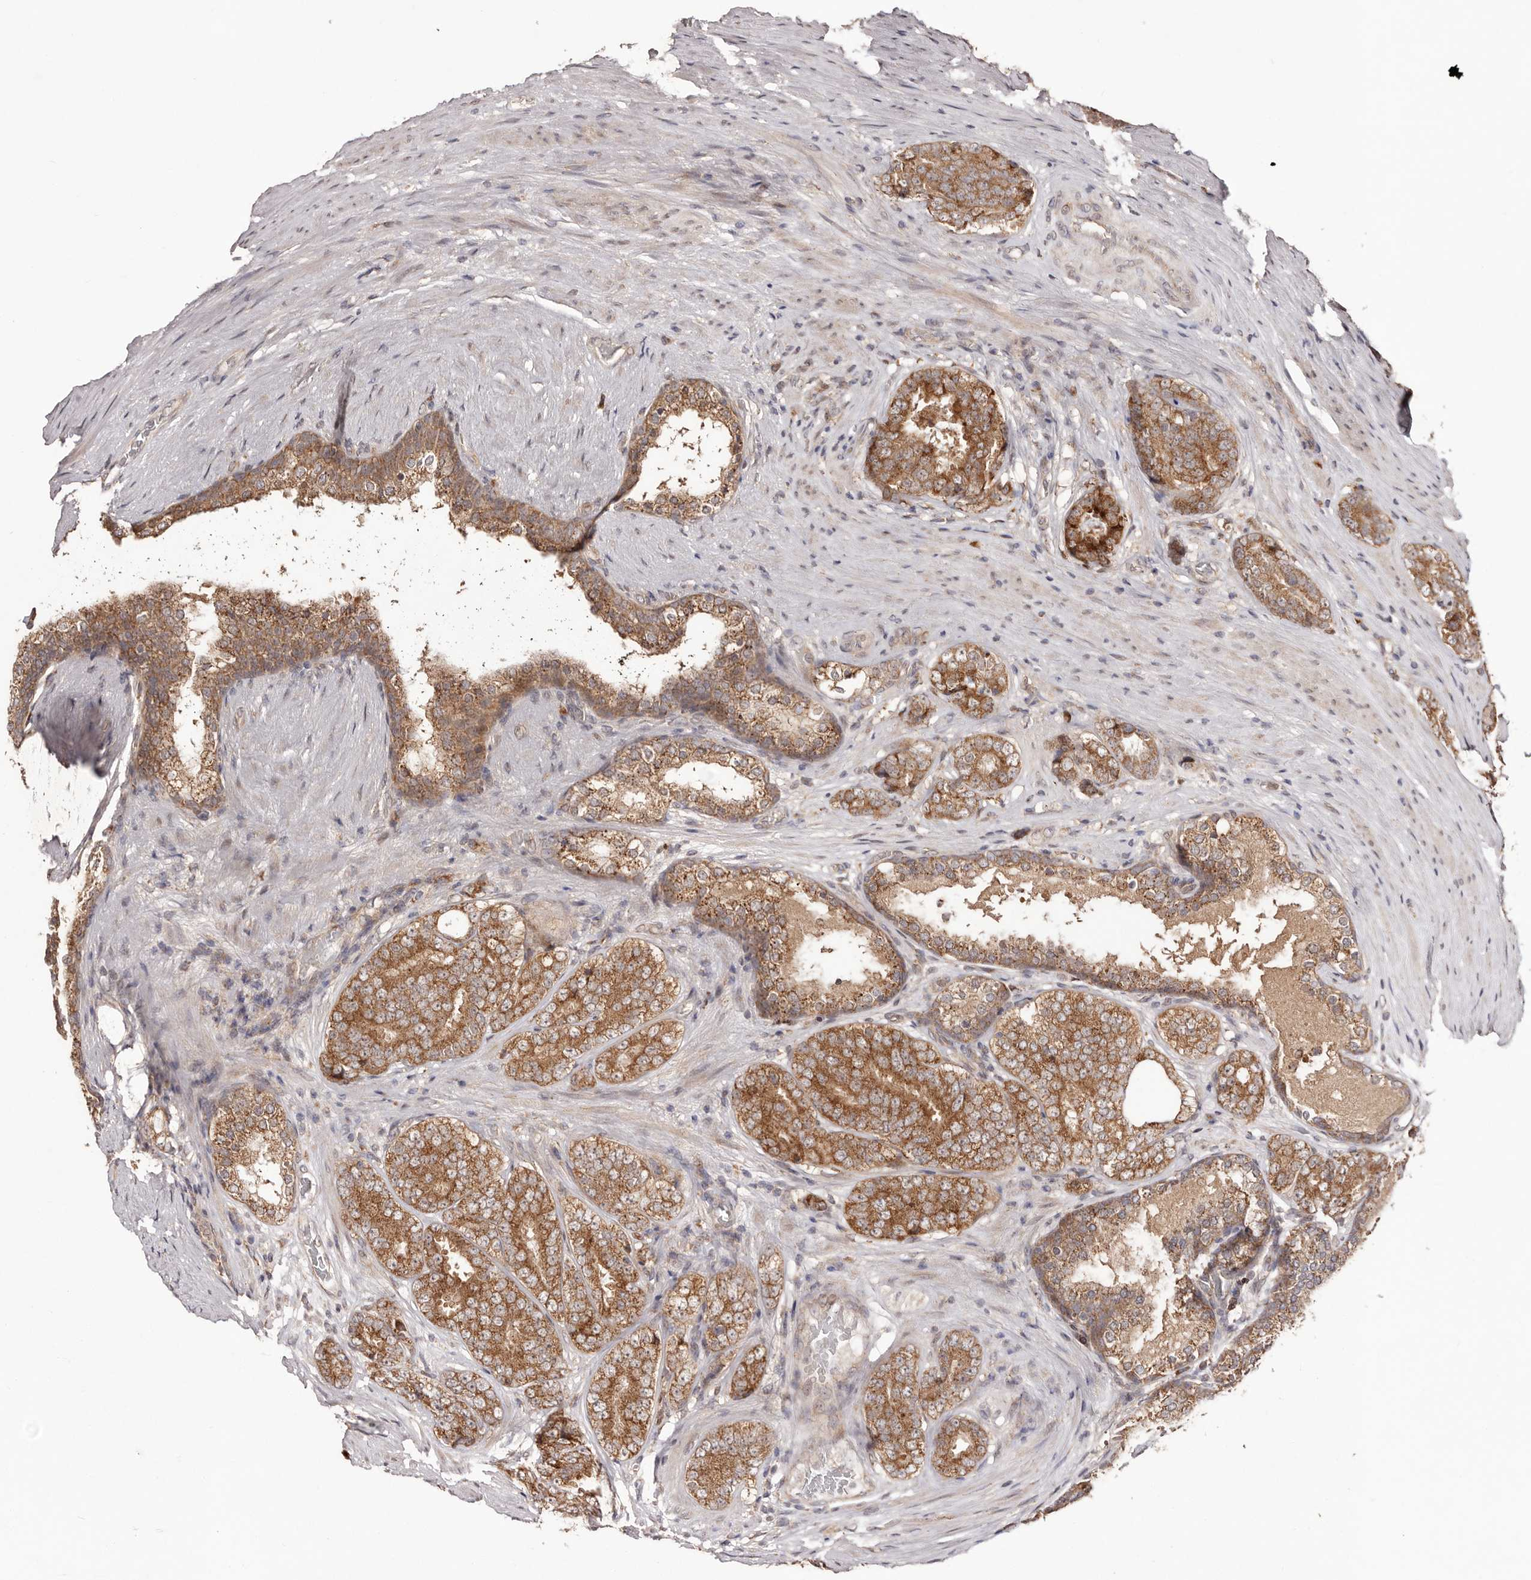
{"staining": {"intensity": "moderate", "quantity": ">75%", "location": "cytoplasmic/membranous"}, "tissue": "prostate cancer", "cell_type": "Tumor cells", "image_type": "cancer", "snomed": [{"axis": "morphology", "description": "Adenocarcinoma, High grade"}, {"axis": "topography", "description": "Prostate"}], "caption": "Adenocarcinoma (high-grade) (prostate) tissue displays moderate cytoplasmic/membranous positivity in about >75% of tumor cells The staining is performed using DAB (3,3'-diaminobenzidine) brown chromogen to label protein expression. The nuclei are counter-stained blue using hematoxylin.", "gene": "EGR3", "patient": {"sex": "male", "age": 56}}